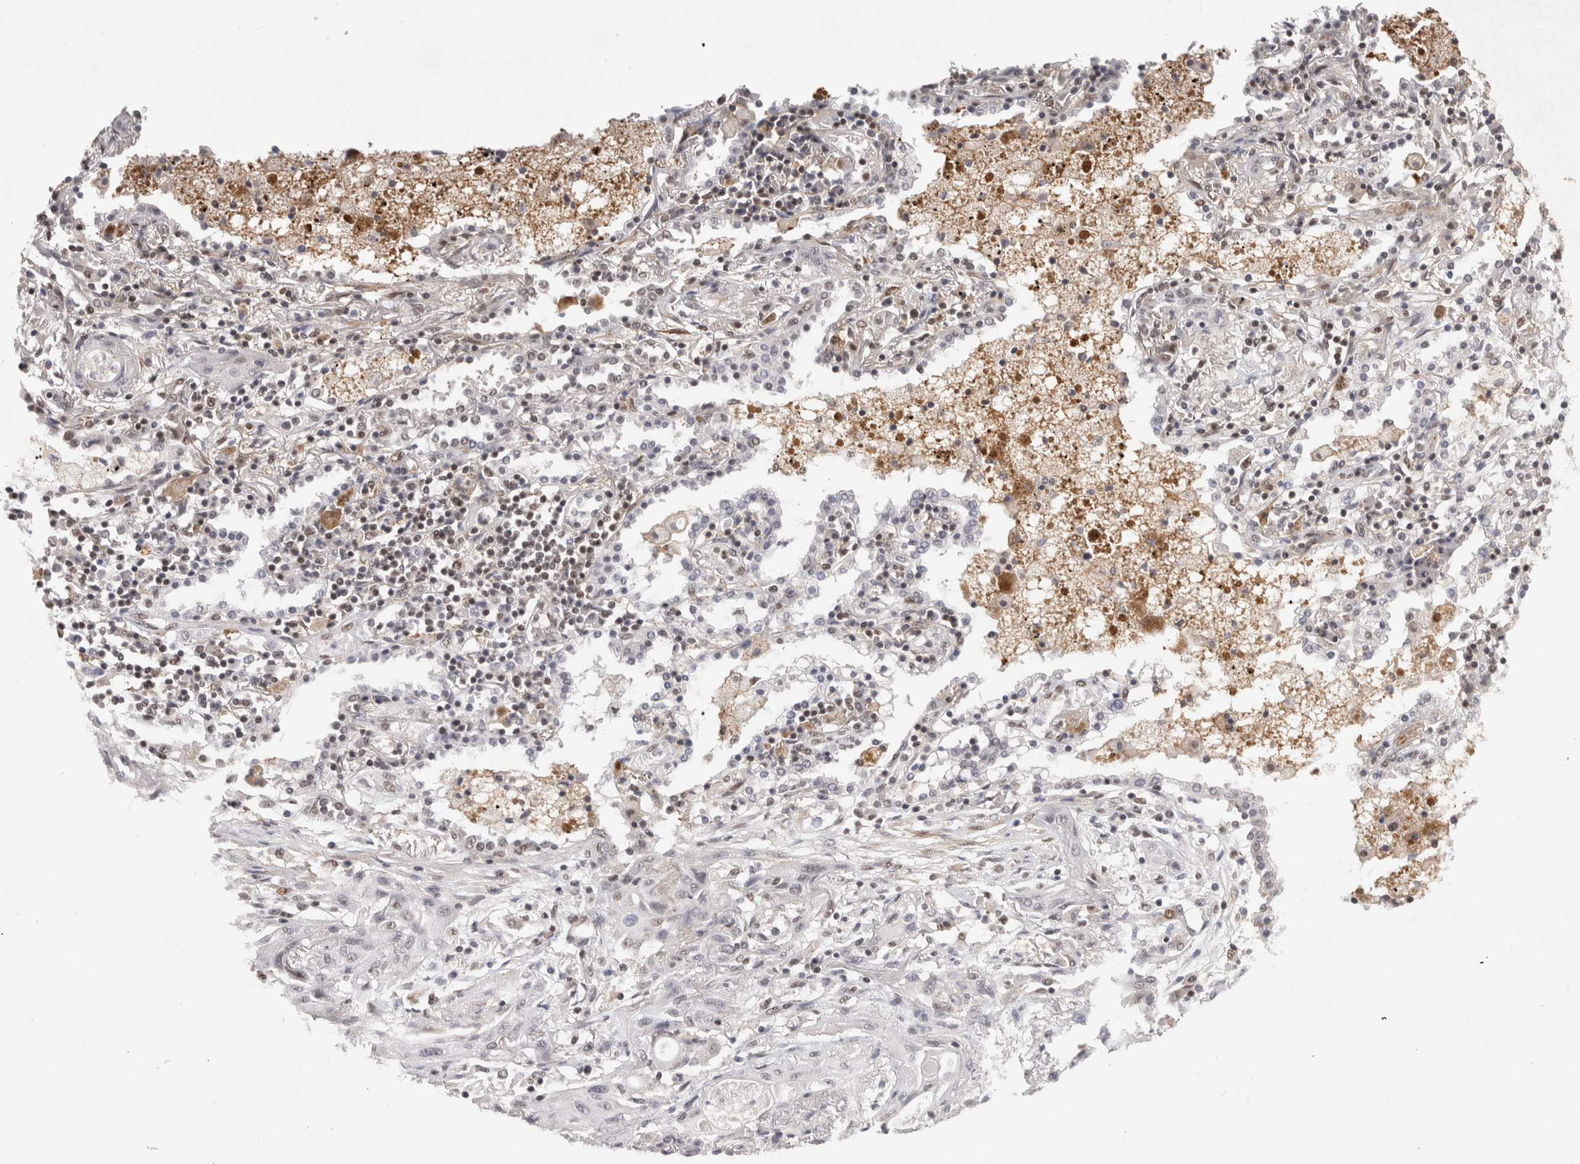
{"staining": {"intensity": "negative", "quantity": "none", "location": "none"}, "tissue": "lung cancer", "cell_type": "Tumor cells", "image_type": "cancer", "snomed": [{"axis": "morphology", "description": "Squamous cell carcinoma, NOS"}, {"axis": "topography", "description": "Lung"}], "caption": "An immunohistochemistry image of lung cancer is shown. There is no staining in tumor cells of lung cancer.", "gene": "ZNF830", "patient": {"sex": "female", "age": 47}}